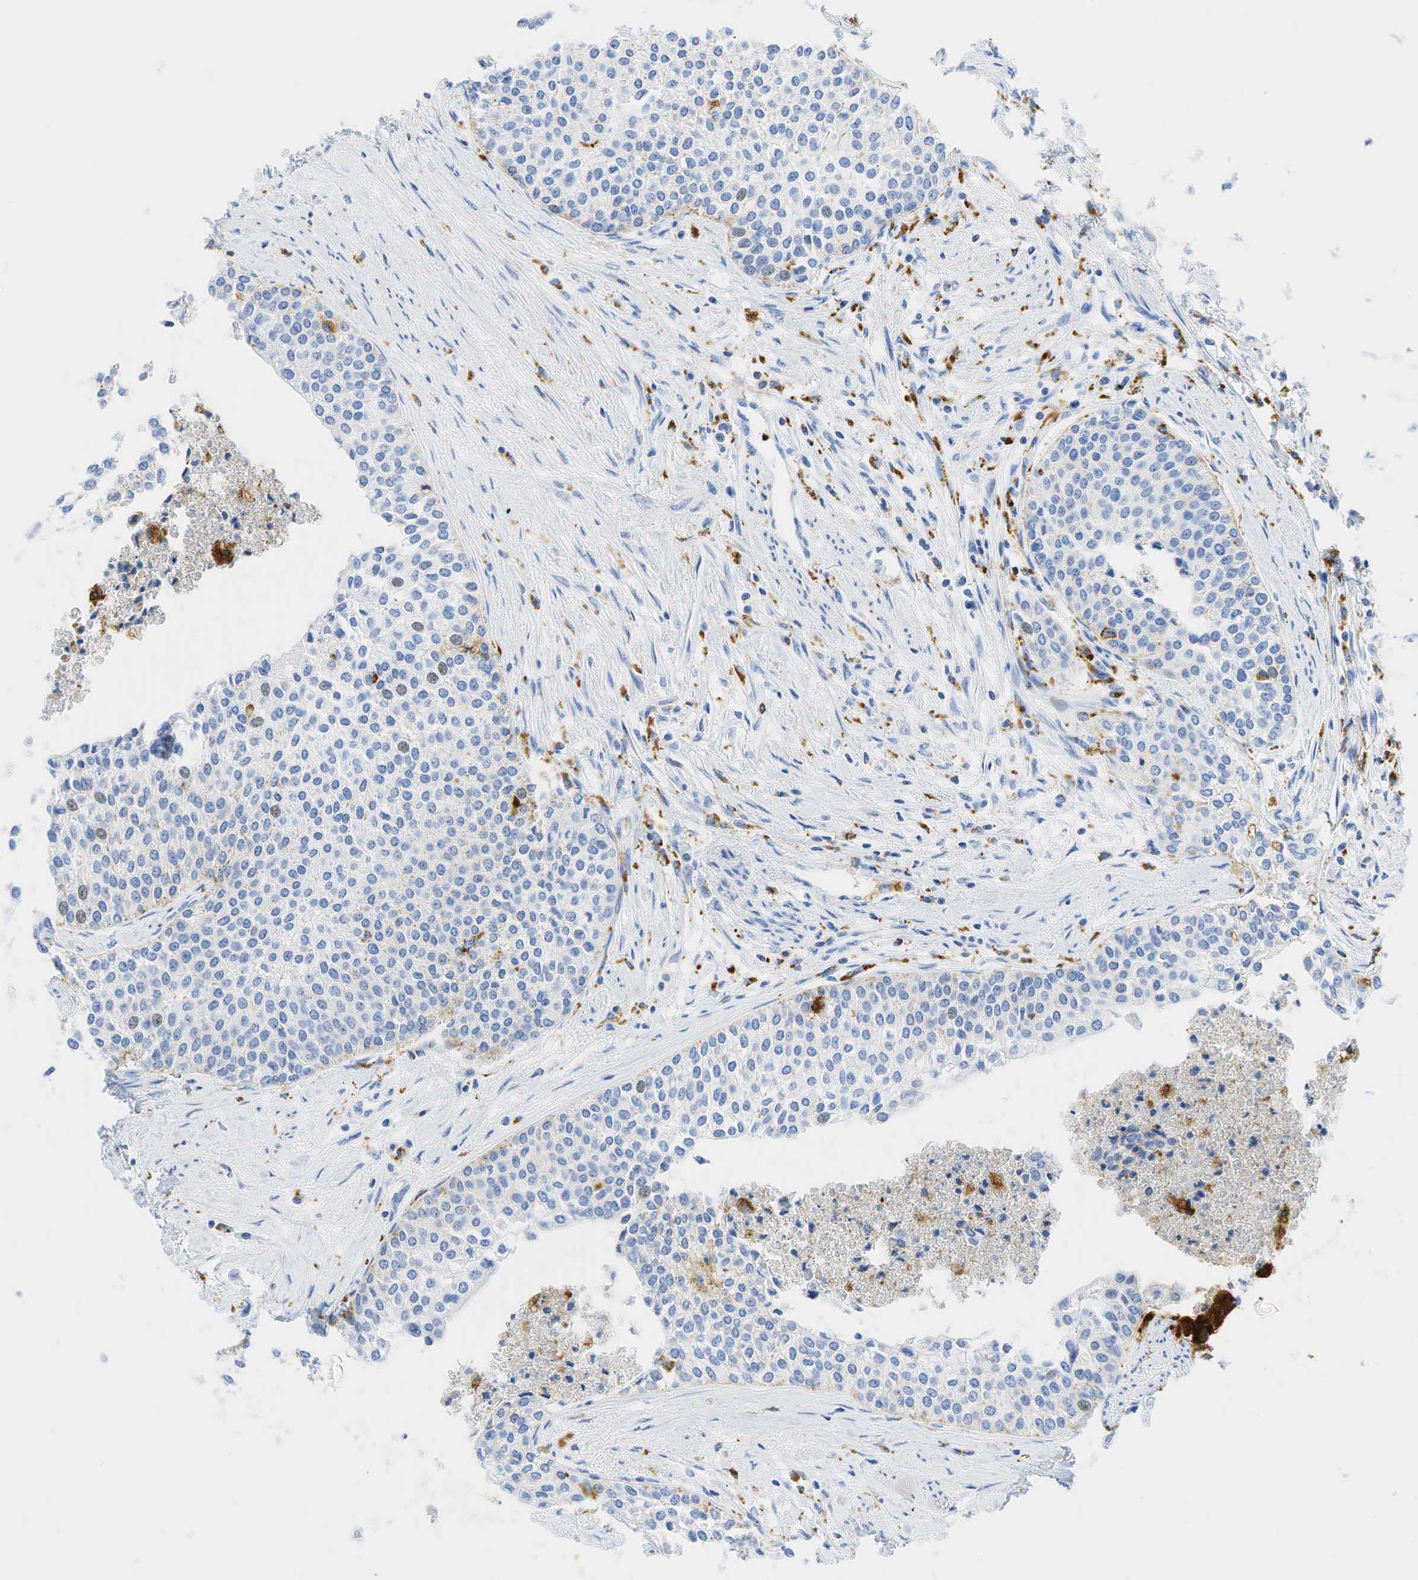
{"staining": {"intensity": "weak", "quantity": "<25%", "location": "nuclear"}, "tissue": "urothelial cancer", "cell_type": "Tumor cells", "image_type": "cancer", "snomed": [{"axis": "morphology", "description": "Urothelial carcinoma, Low grade"}, {"axis": "topography", "description": "Urinary bladder"}], "caption": "Immunohistochemical staining of urothelial carcinoma (low-grade) demonstrates no significant expression in tumor cells.", "gene": "CD68", "patient": {"sex": "female", "age": 73}}